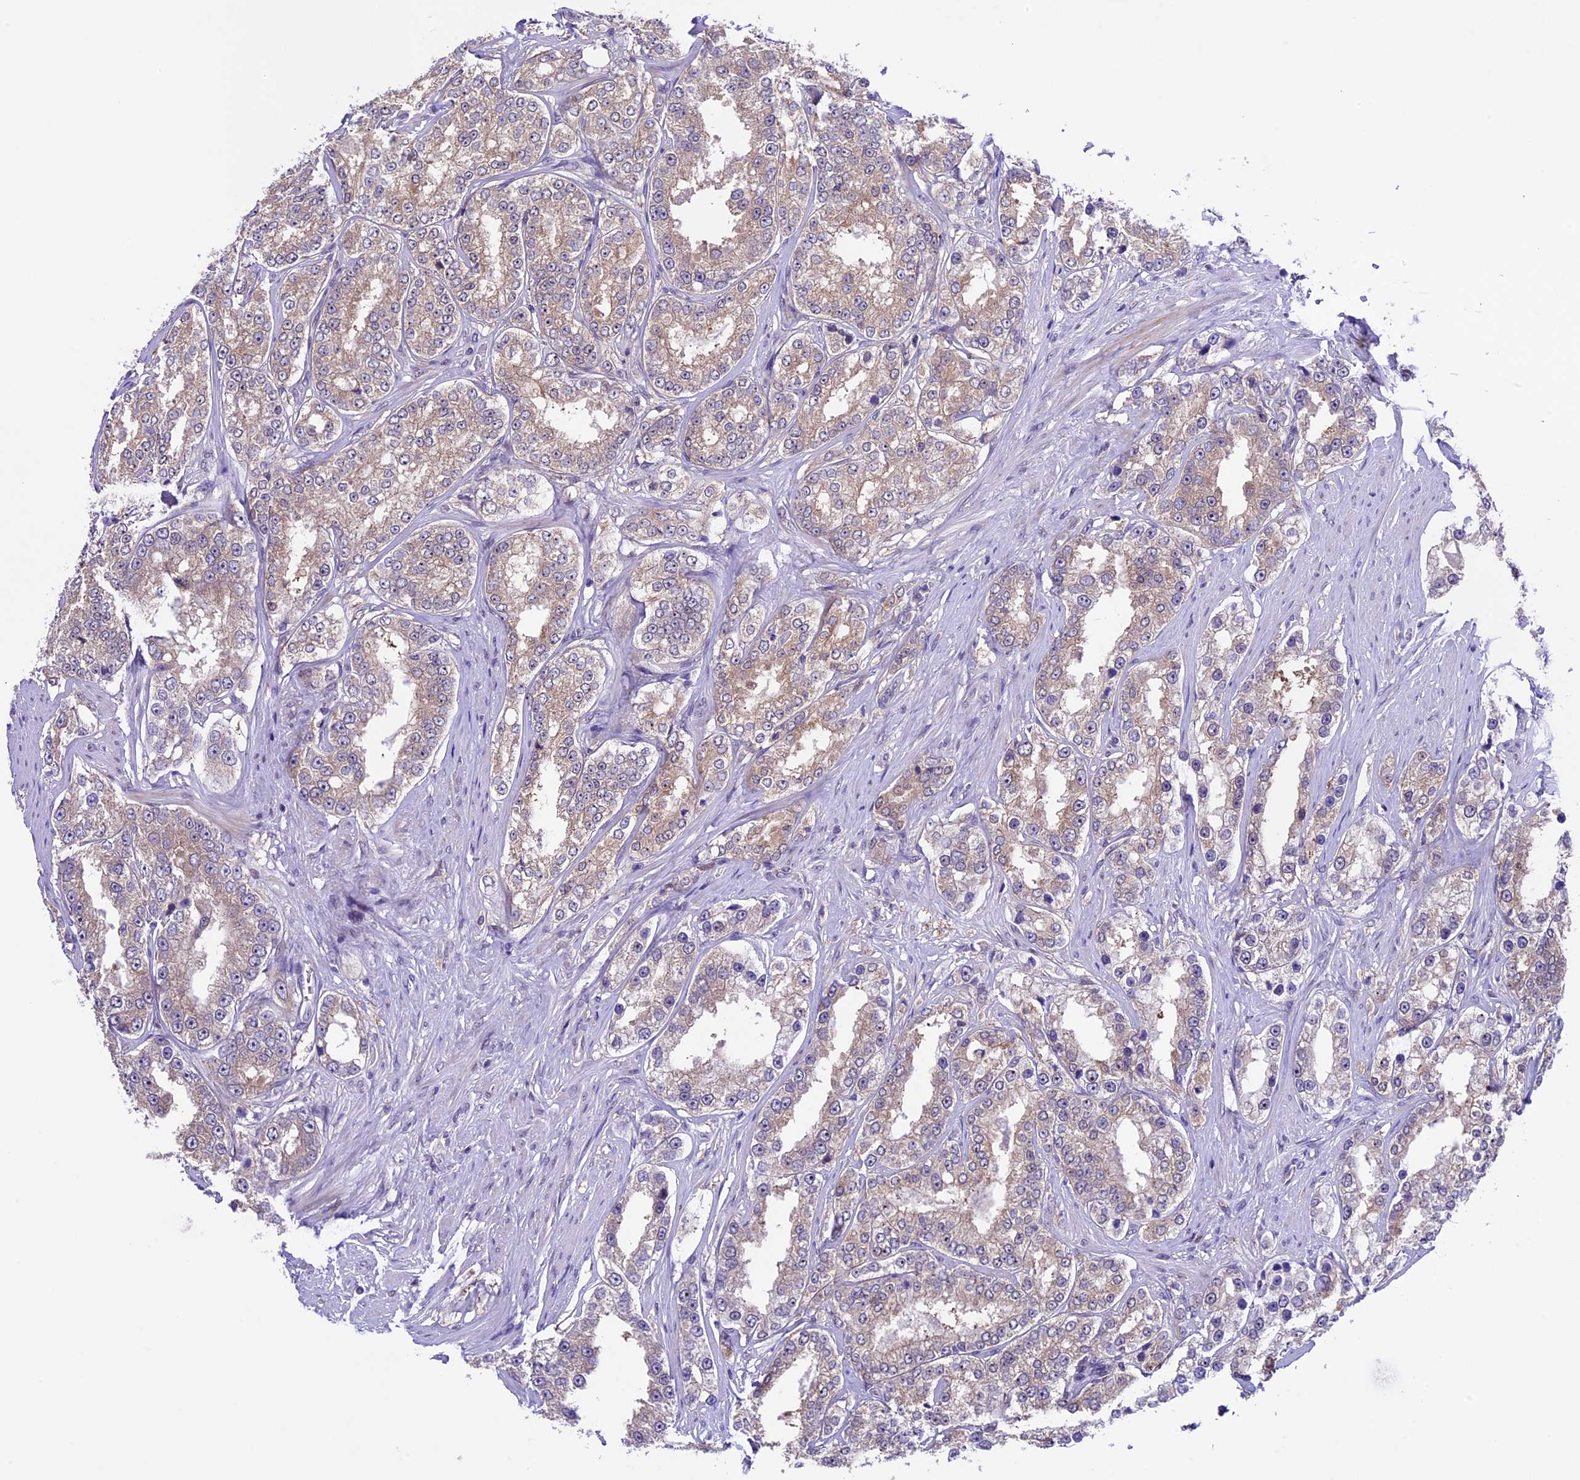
{"staining": {"intensity": "weak", "quantity": "25%-75%", "location": "cytoplasmic/membranous"}, "tissue": "prostate cancer", "cell_type": "Tumor cells", "image_type": "cancer", "snomed": [{"axis": "morphology", "description": "Normal tissue, NOS"}, {"axis": "morphology", "description": "Adenocarcinoma, High grade"}, {"axis": "topography", "description": "Prostate"}], "caption": "DAB (3,3'-diaminobenzidine) immunohistochemical staining of high-grade adenocarcinoma (prostate) demonstrates weak cytoplasmic/membranous protein positivity in about 25%-75% of tumor cells. The staining was performed using DAB, with brown indicating positive protein expression. Nuclei are stained blue with hematoxylin.", "gene": "XKR7", "patient": {"sex": "male", "age": 83}}